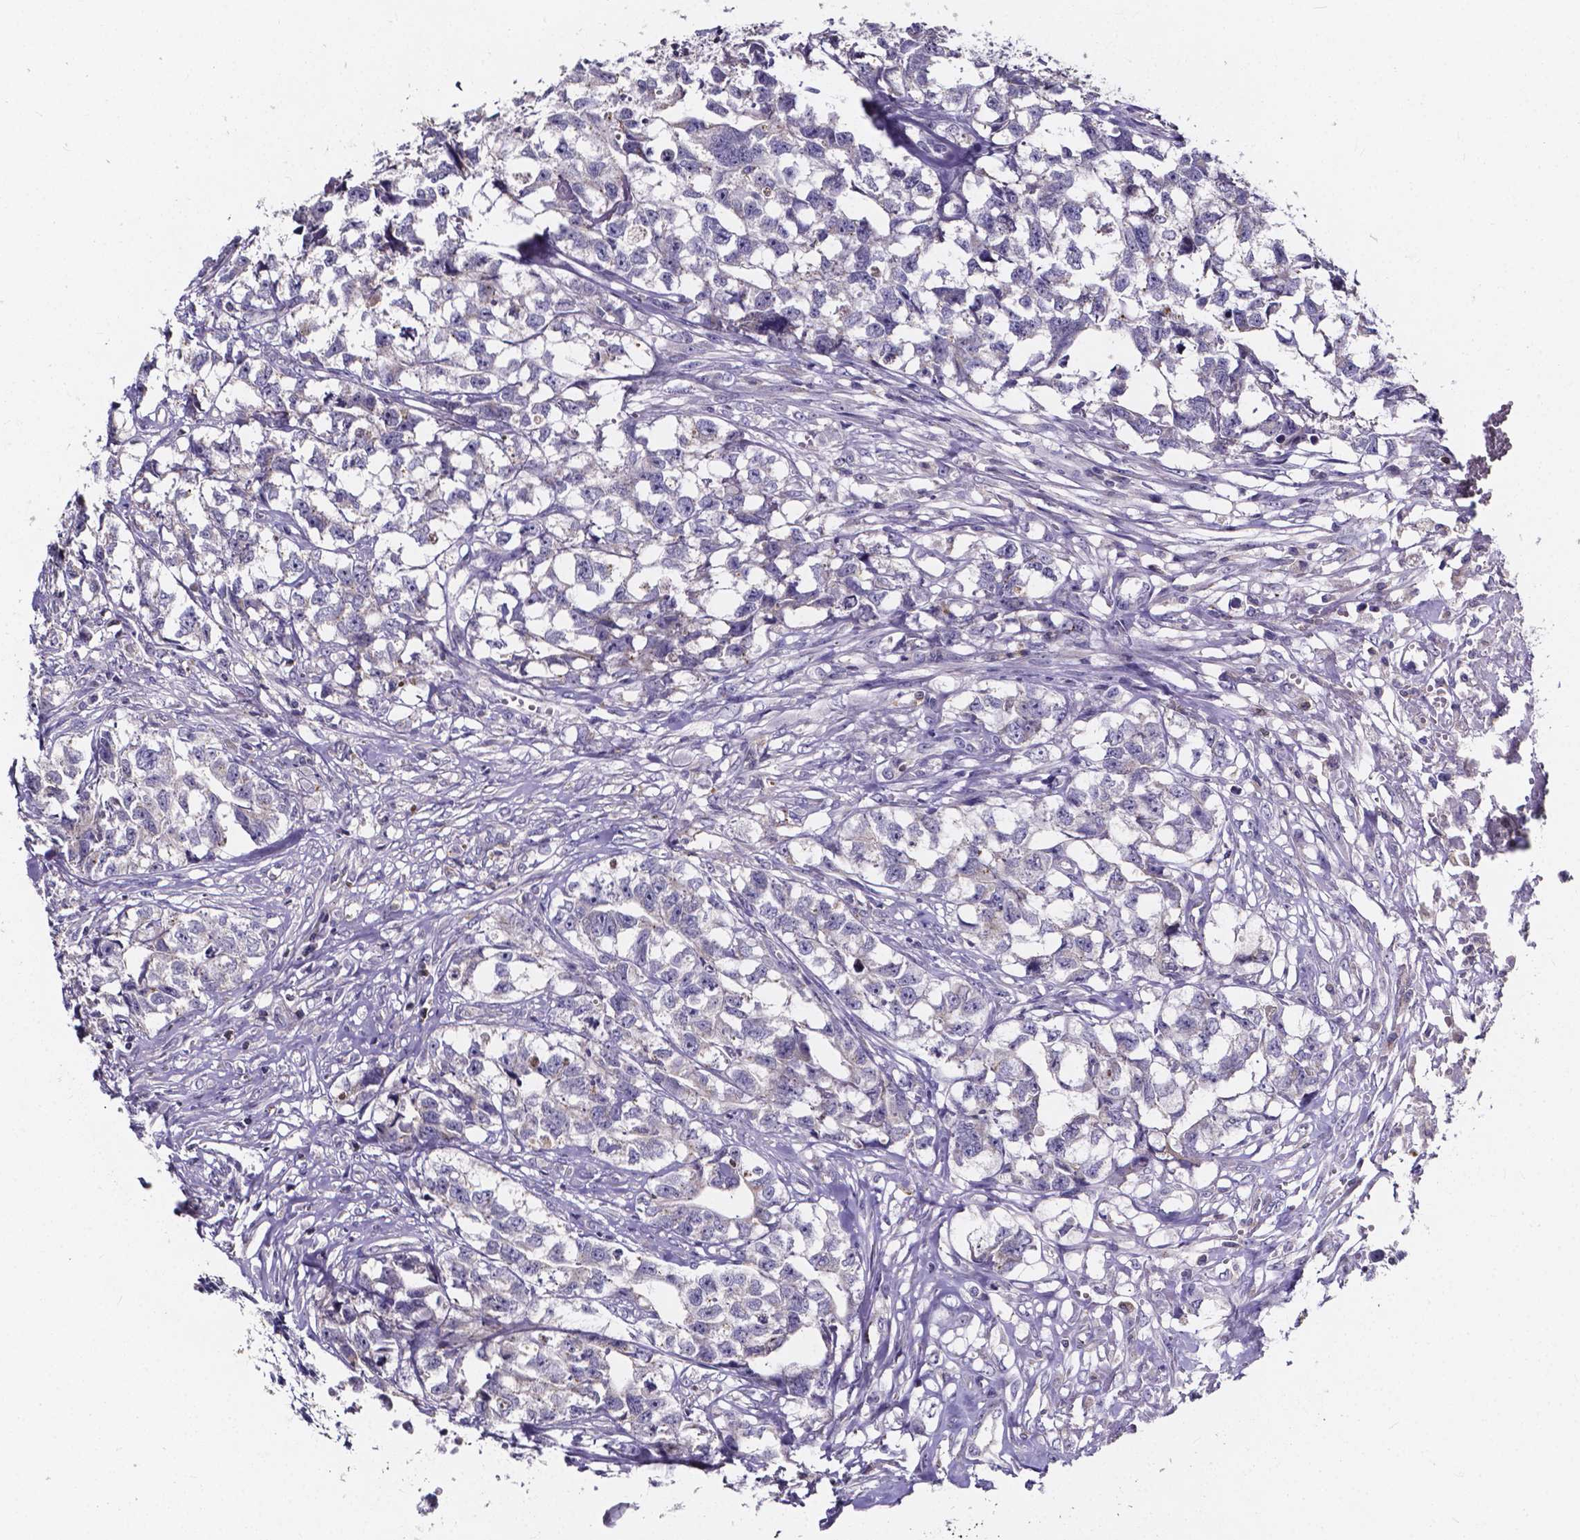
{"staining": {"intensity": "negative", "quantity": "none", "location": "none"}, "tissue": "testis cancer", "cell_type": "Tumor cells", "image_type": "cancer", "snomed": [{"axis": "morphology", "description": "Carcinoma, Embryonal, NOS"}, {"axis": "morphology", "description": "Teratoma, malignant, NOS"}, {"axis": "topography", "description": "Testis"}], "caption": "Tumor cells are negative for brown protein staining in teratoma (malignant) (testis).", "gene": "THEMIS", "patient": {"sex": "male", "age": 44}}